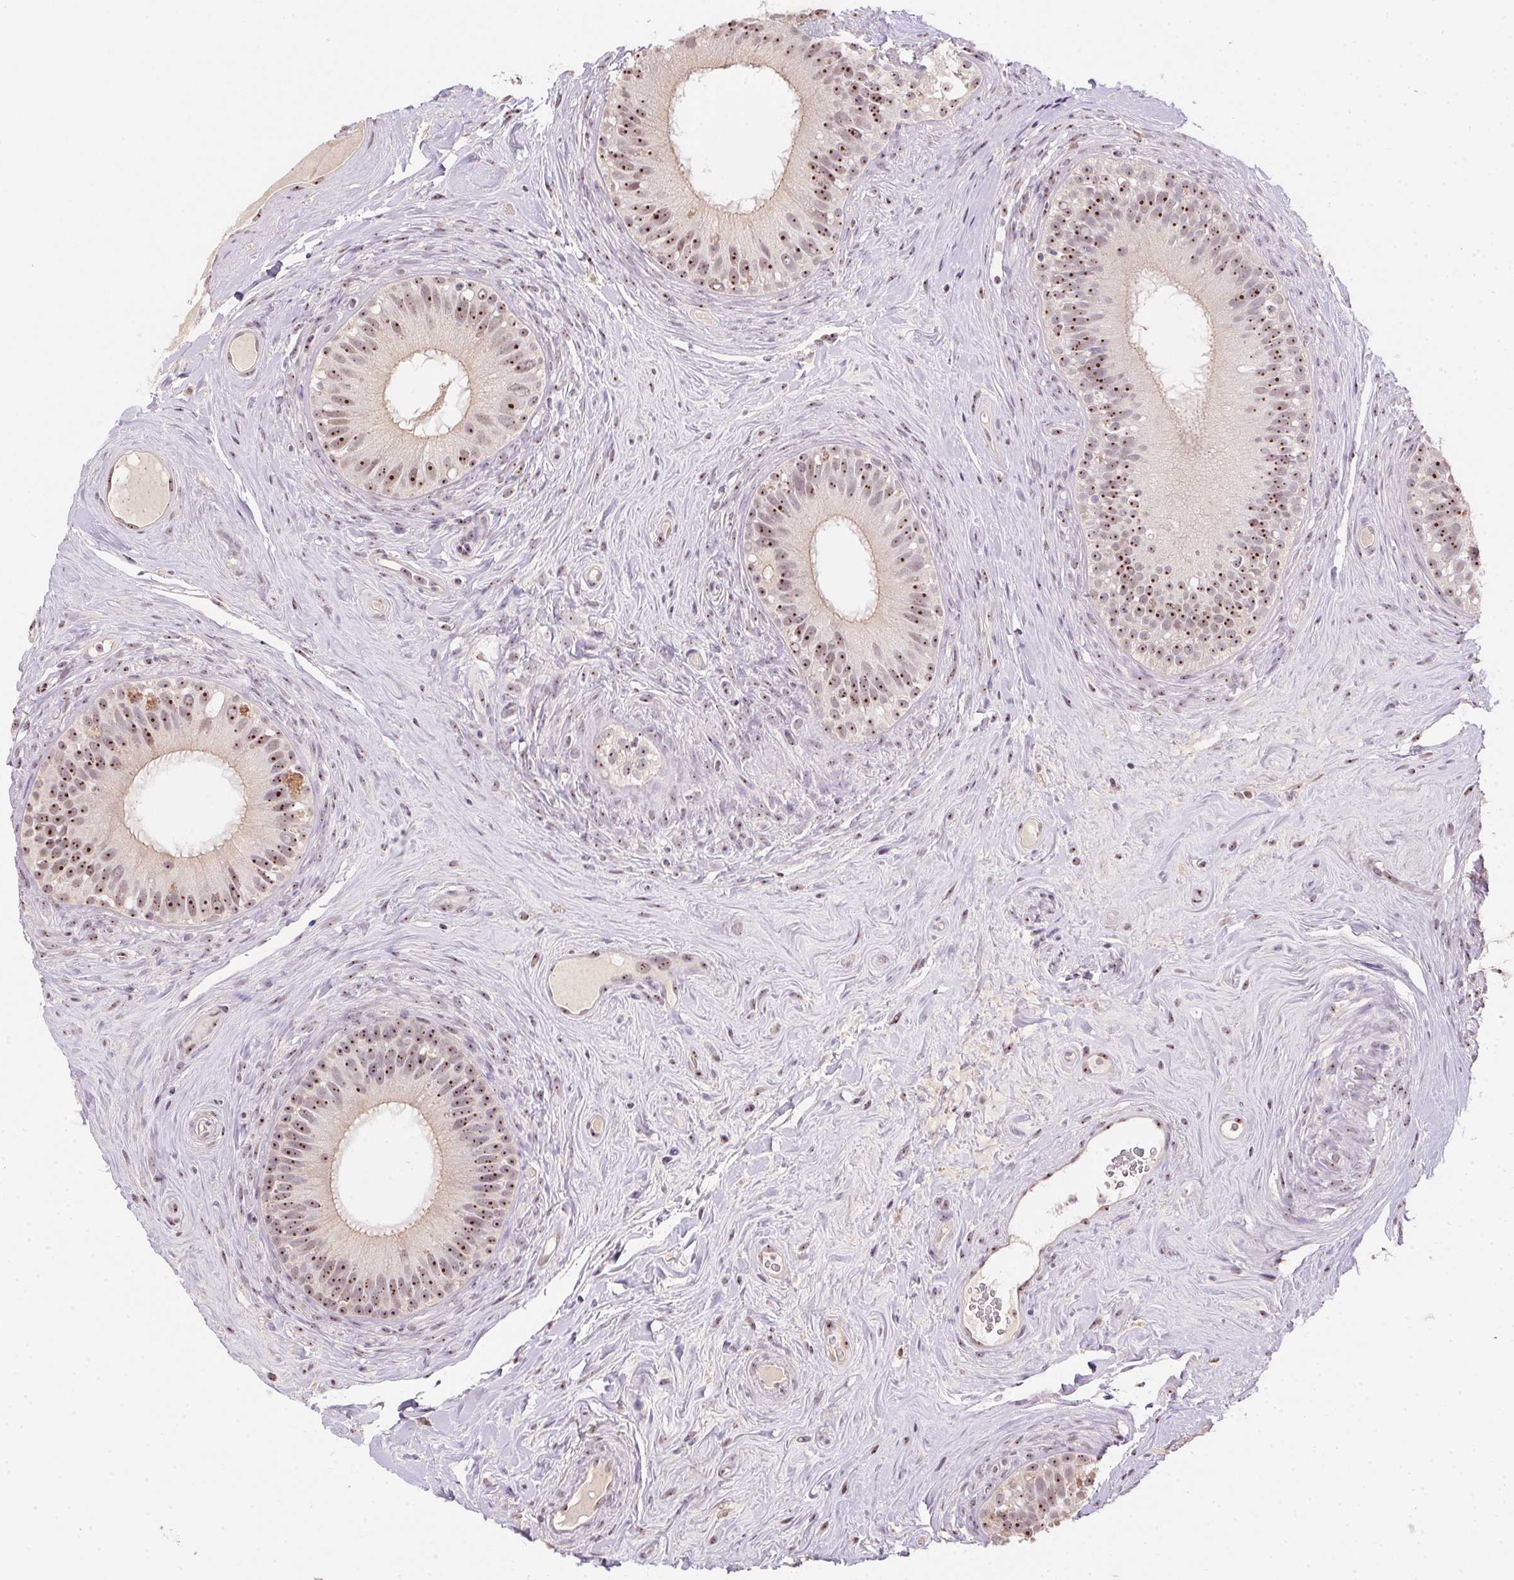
{"staining": {"intensity": "moderate", "quantity": ">75%", "location": "nuclear"}, "tissue": "epididymis", "cell_type": "Glandular cells", "image_type": "normal", "snomed": [{"axis": "morphology", "description": "Normal tissue, NOS"}, {"axis": "topography", "description": "Epididymis"}], "caption": "Moderate nuclear positivity for a protein is appreciated in about >75% of glandular cells of benign epididymis using immunohistochemistry (IHC).", "gene": "BATF2", "patient": {"sex": "male", "age": 59}}